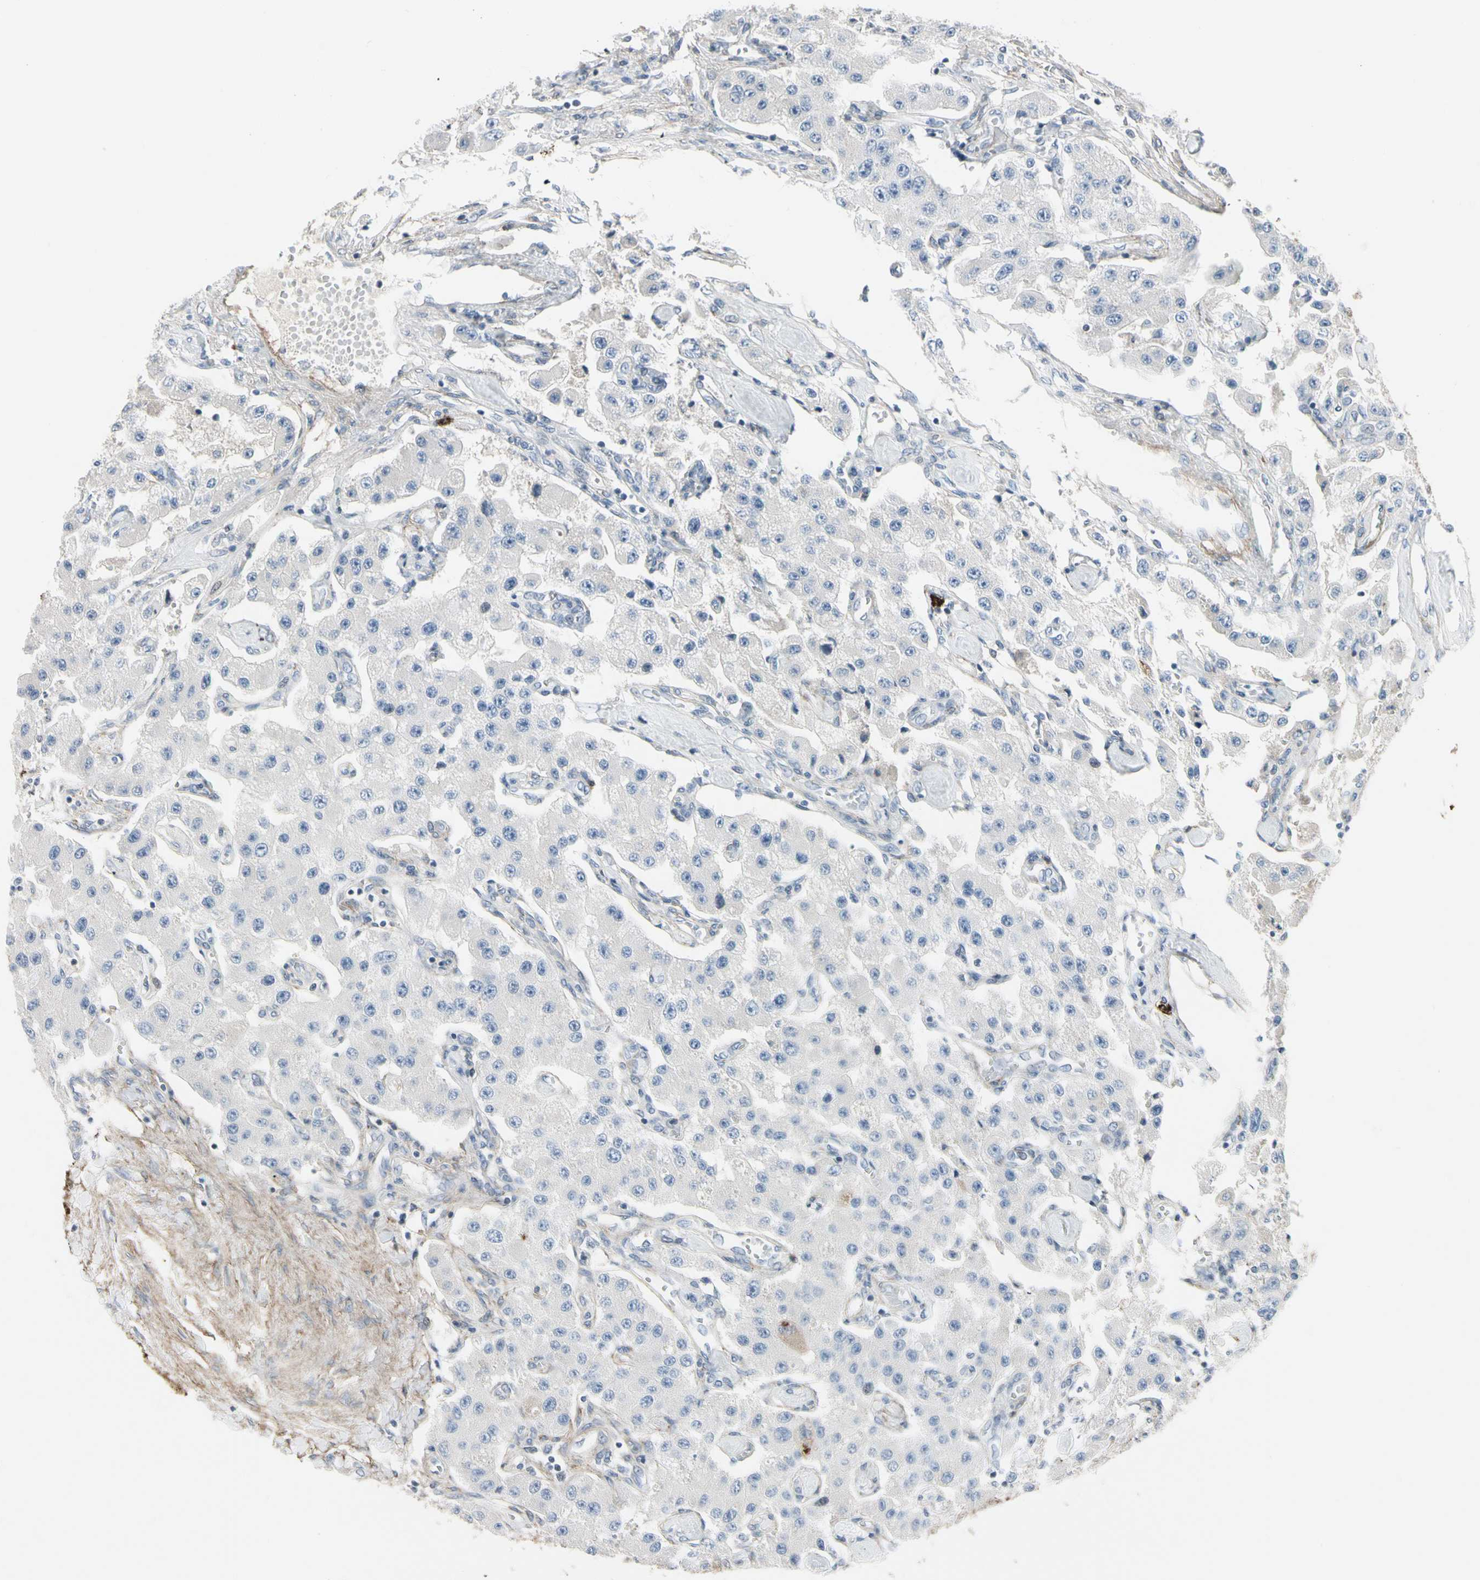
{"staining": {"intensity": "negative", "quantity": "none", "location": "none"}, "tissue": "carcinoid", "cell_type": "Tumor cells", "image_type": "cancer", "snomed": [{"axis": "morphology", "description": "Carcinoid, malignant, NOS"}, {"axis": "topography", "description": "Pancreas"}], "caption": "The micrograph displays no significant positivity in tumor cells of malignant carcinoid.", "gene": "PIGR", "patient": {"sex": "male", "age": 41}}